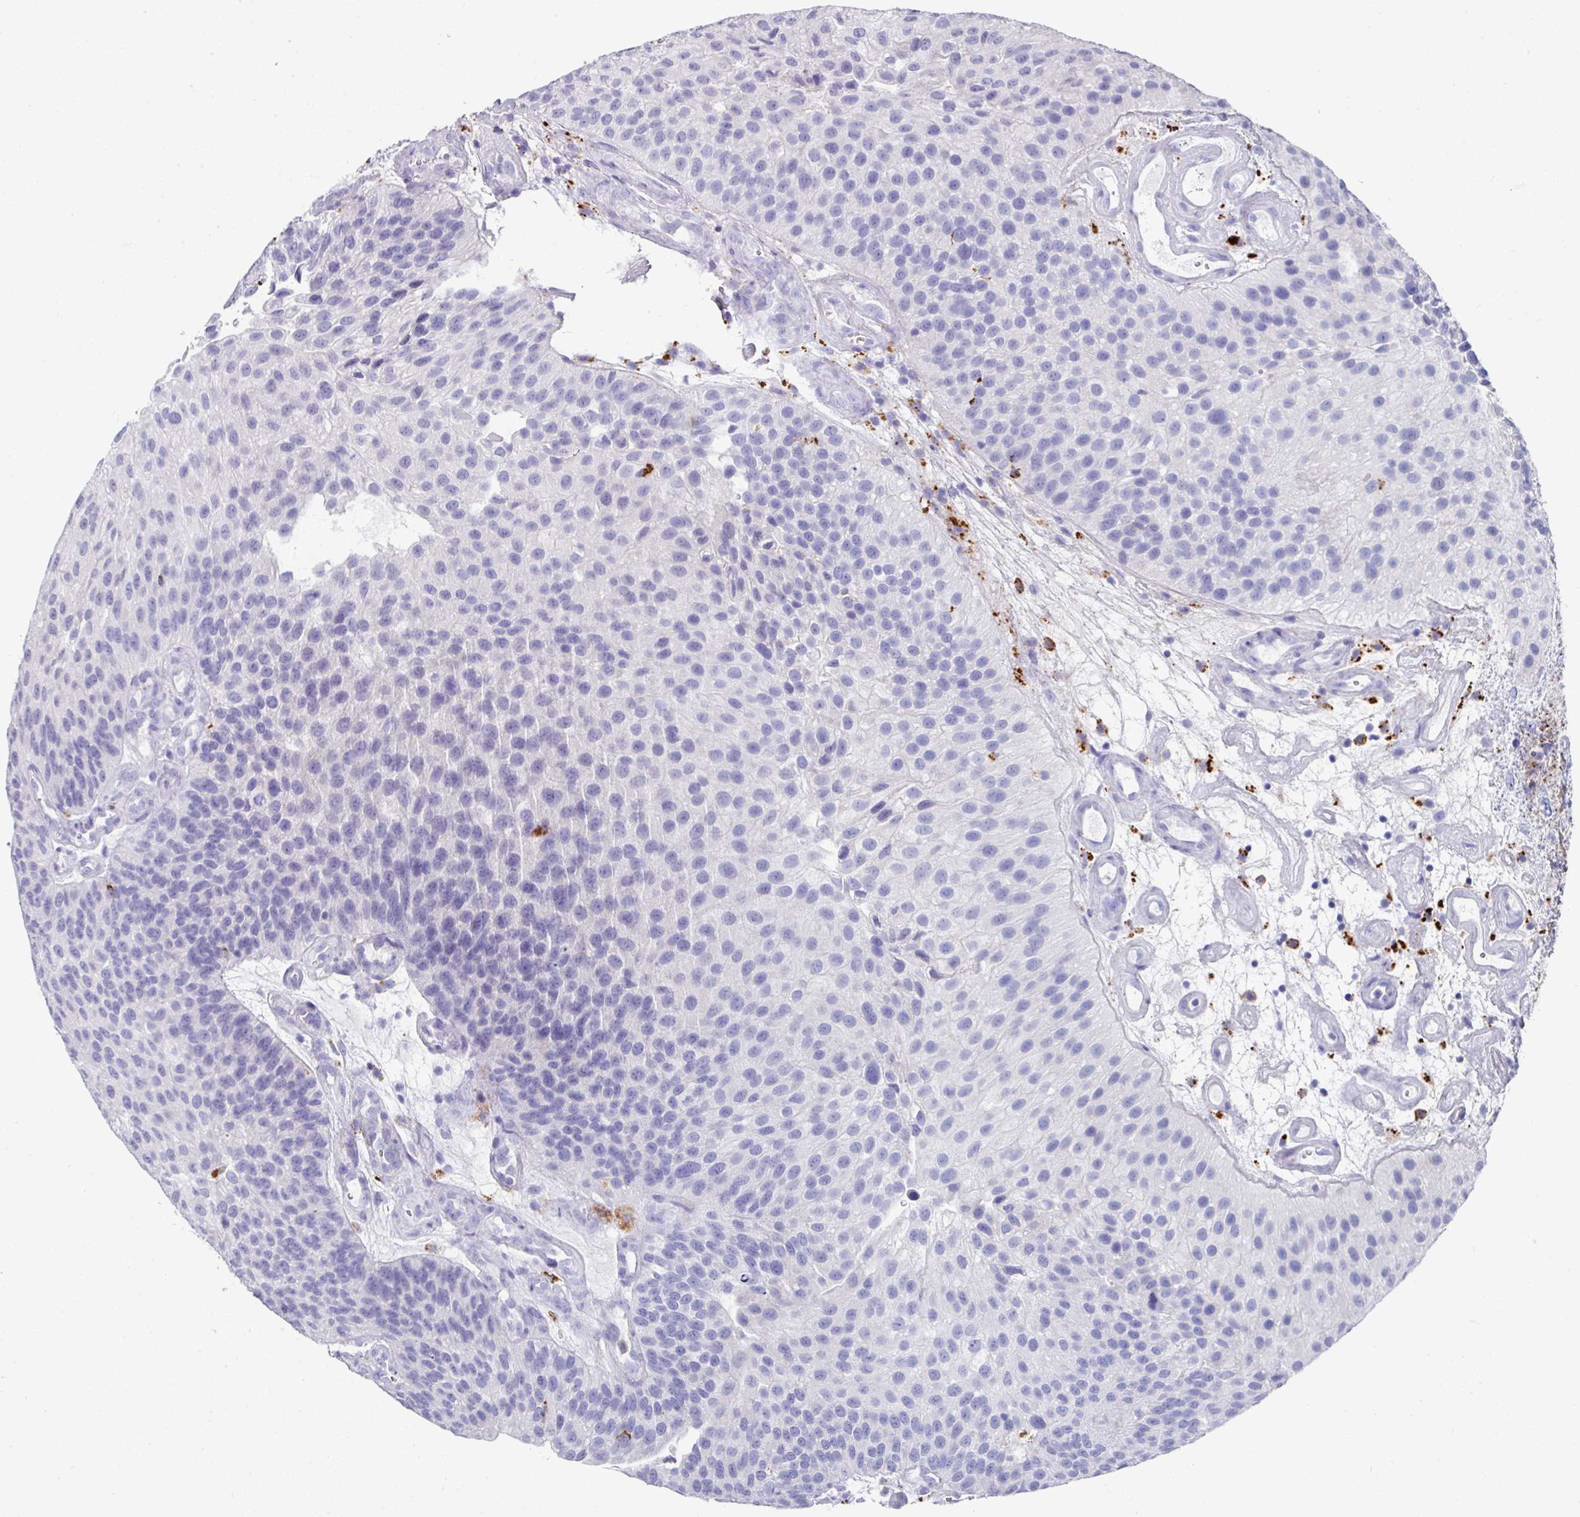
{"staining": {"intensity": "negative", "quantity": "none", "location": "none"}, "tissue": "urothelial cancer", "cell_type": "Tumor cells", "image_type": "cancer", "snomed": [{"axis": "morphology", "description": "Urothelial carcinoma, NOS"}, {"axis": "topography", "description": "Urinary bladder"}], "caption": "Immunohistochemical staining of urothelial cancer reveals no significant staining in tumor cells.", "gene": "CPVL", "patient": {"sex": "male", "age": 87}}